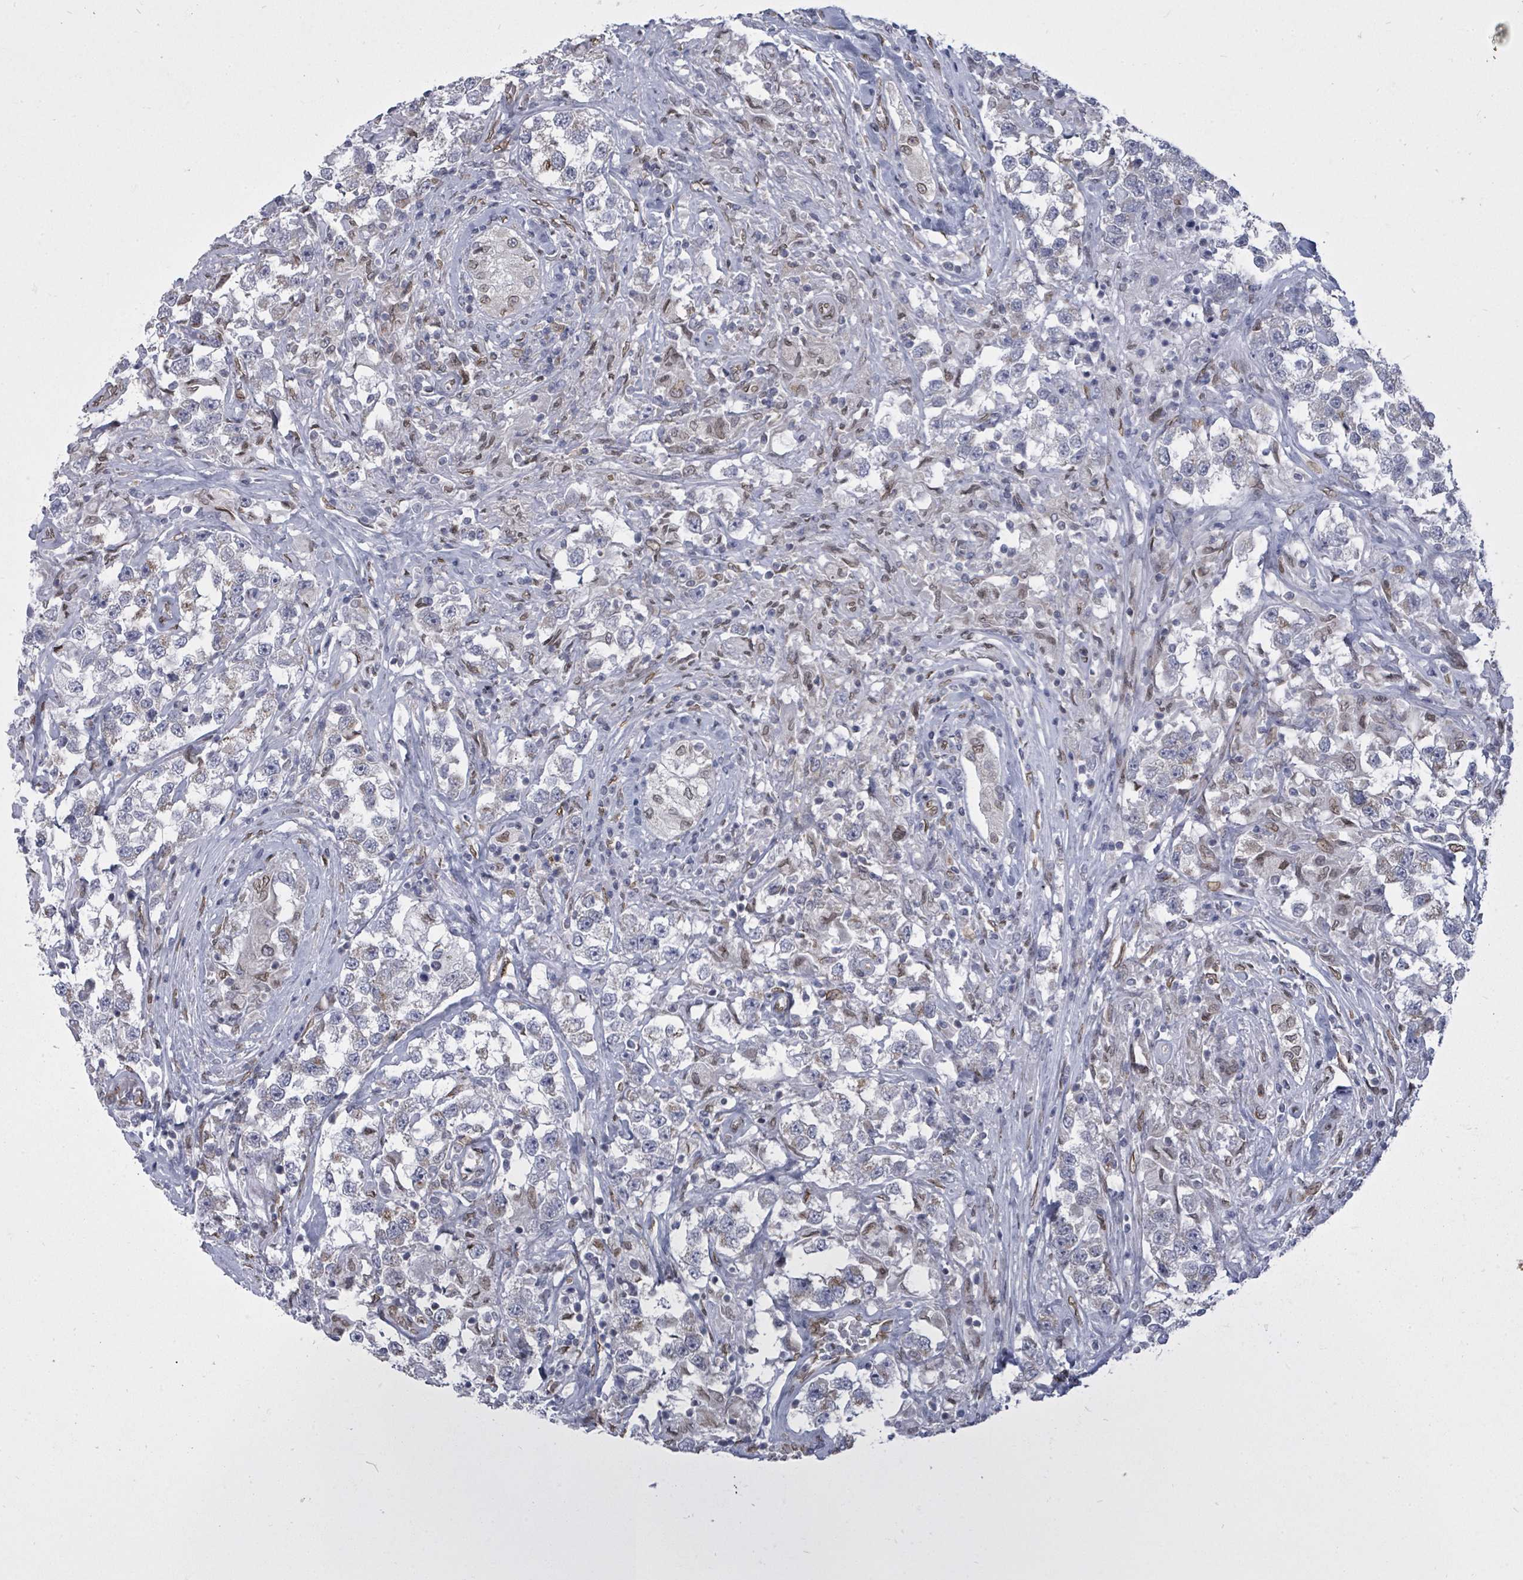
{"staining": {"intensity": "weak", "quantity": "<25%", "location": "cytoplasmic/membranous"}, "tissue": "testis cancer", "cell_type": "Tumor cells", "image_type": "cancer", "snomed": [{"axis": "morphology", "description": "Seminoma, NOS"}, {"axis": "topography", "description": "Testis"}], "caption": "Testis cancer (seminoma) was stained to show a protein in brown. There is no significant positivity in tumor cells.", "gene": "ARFGAP1", "patient": {"sex": "male", "age": 46}}